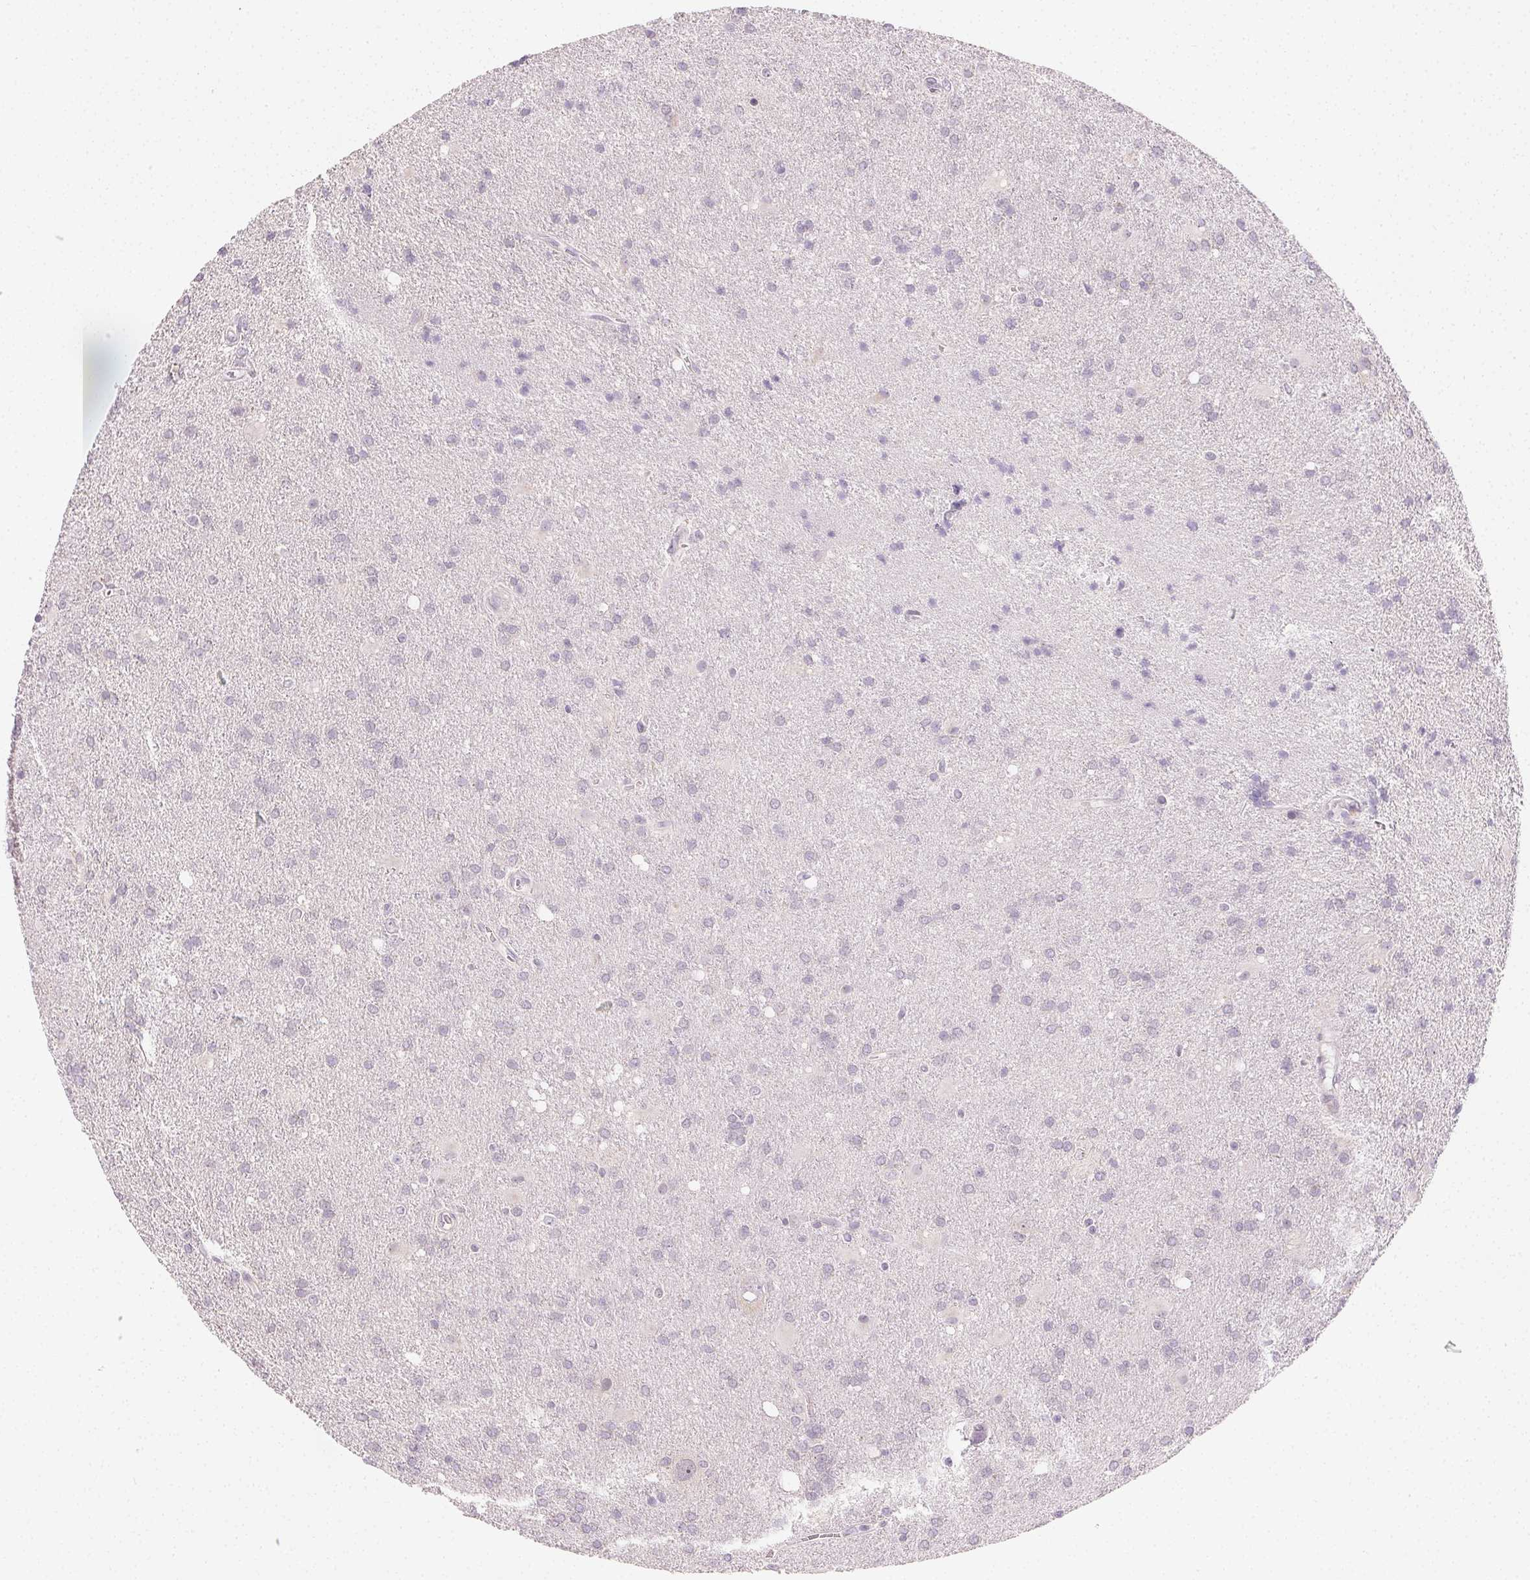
{"staining": {"intensity": "negative", "quantity": "none", "location": "none"}, "tissue": "glioma", "cell_type": "Tumor cells", "image_type": "cancer", "snomed": [{"axis": "morphology", "description": "Glioma, malignant, Low grade"}, {"axis": "topography", "description": "Brain"}], "caption": "There is no significant positivity in tumor cells of glioma. The staining was performed using DAB to visualize the protein expression in brown, while the nuclei were stained in blue with hematoxylin (Magnification: 20x).", "gene": "MYBL1", "patient": {"sex": "male", "age": 66}}